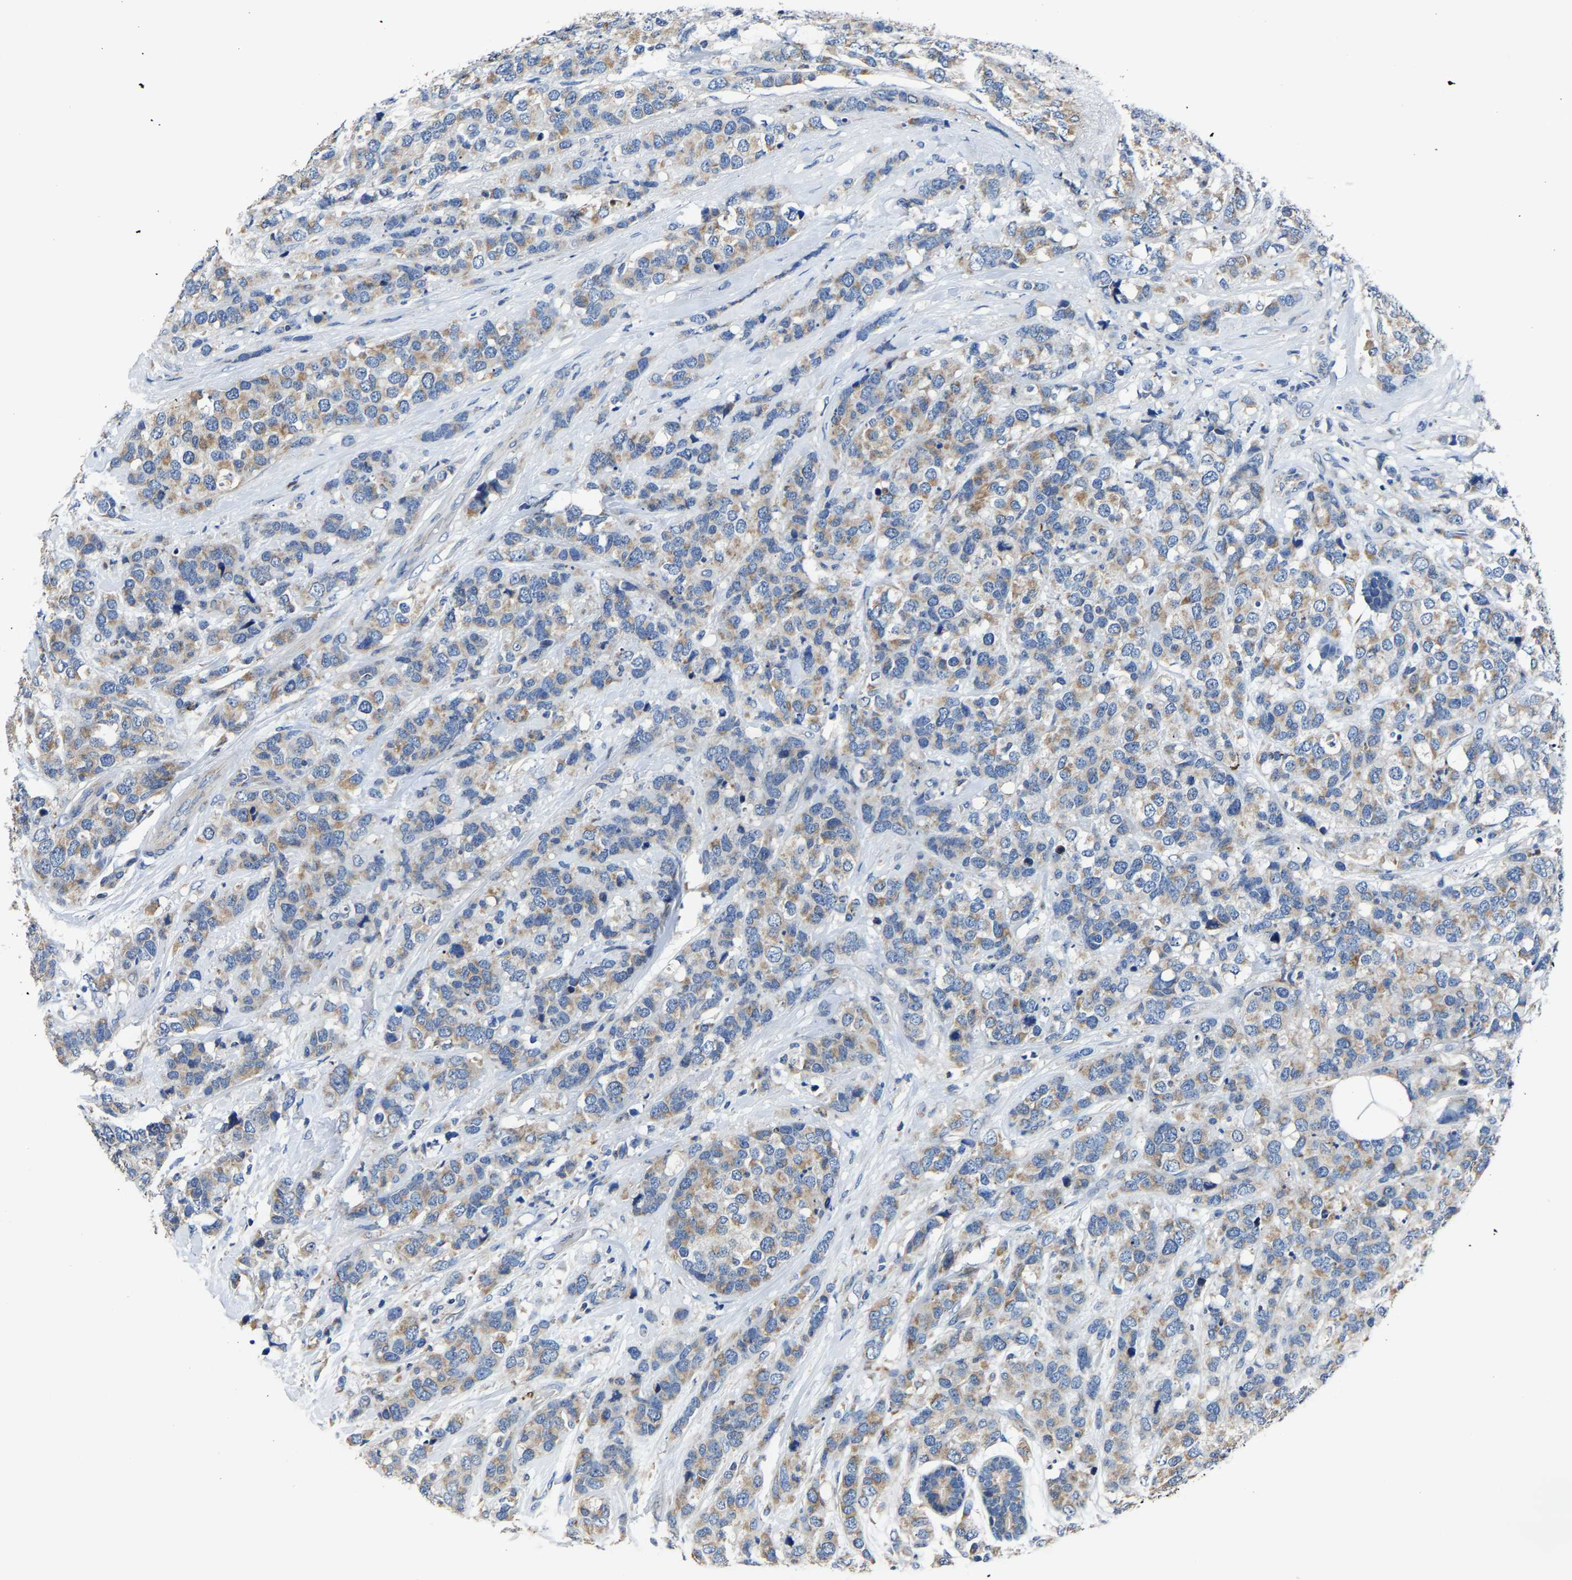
{"staining": {"intensity": "moderate", "quantity": ">75%", "location": "cytoplasmic/membranous"}, "tissue": "breast cancer", "cell_type": "Tumor cells", "image_type": "cancer", "snomed": [{"axis": "morphology", "description": "Lobular carcinoma"}, {"axis": "topography", "description": "Breast"}], "caption": "Tumor cells reveal medium levels of moderate cytoplasmic/membranous expression in about >75% of cells in human breast cancer (lobular carcinoma).", "gene": "AGK", "patient": {"sex": "female", "age": 59}}